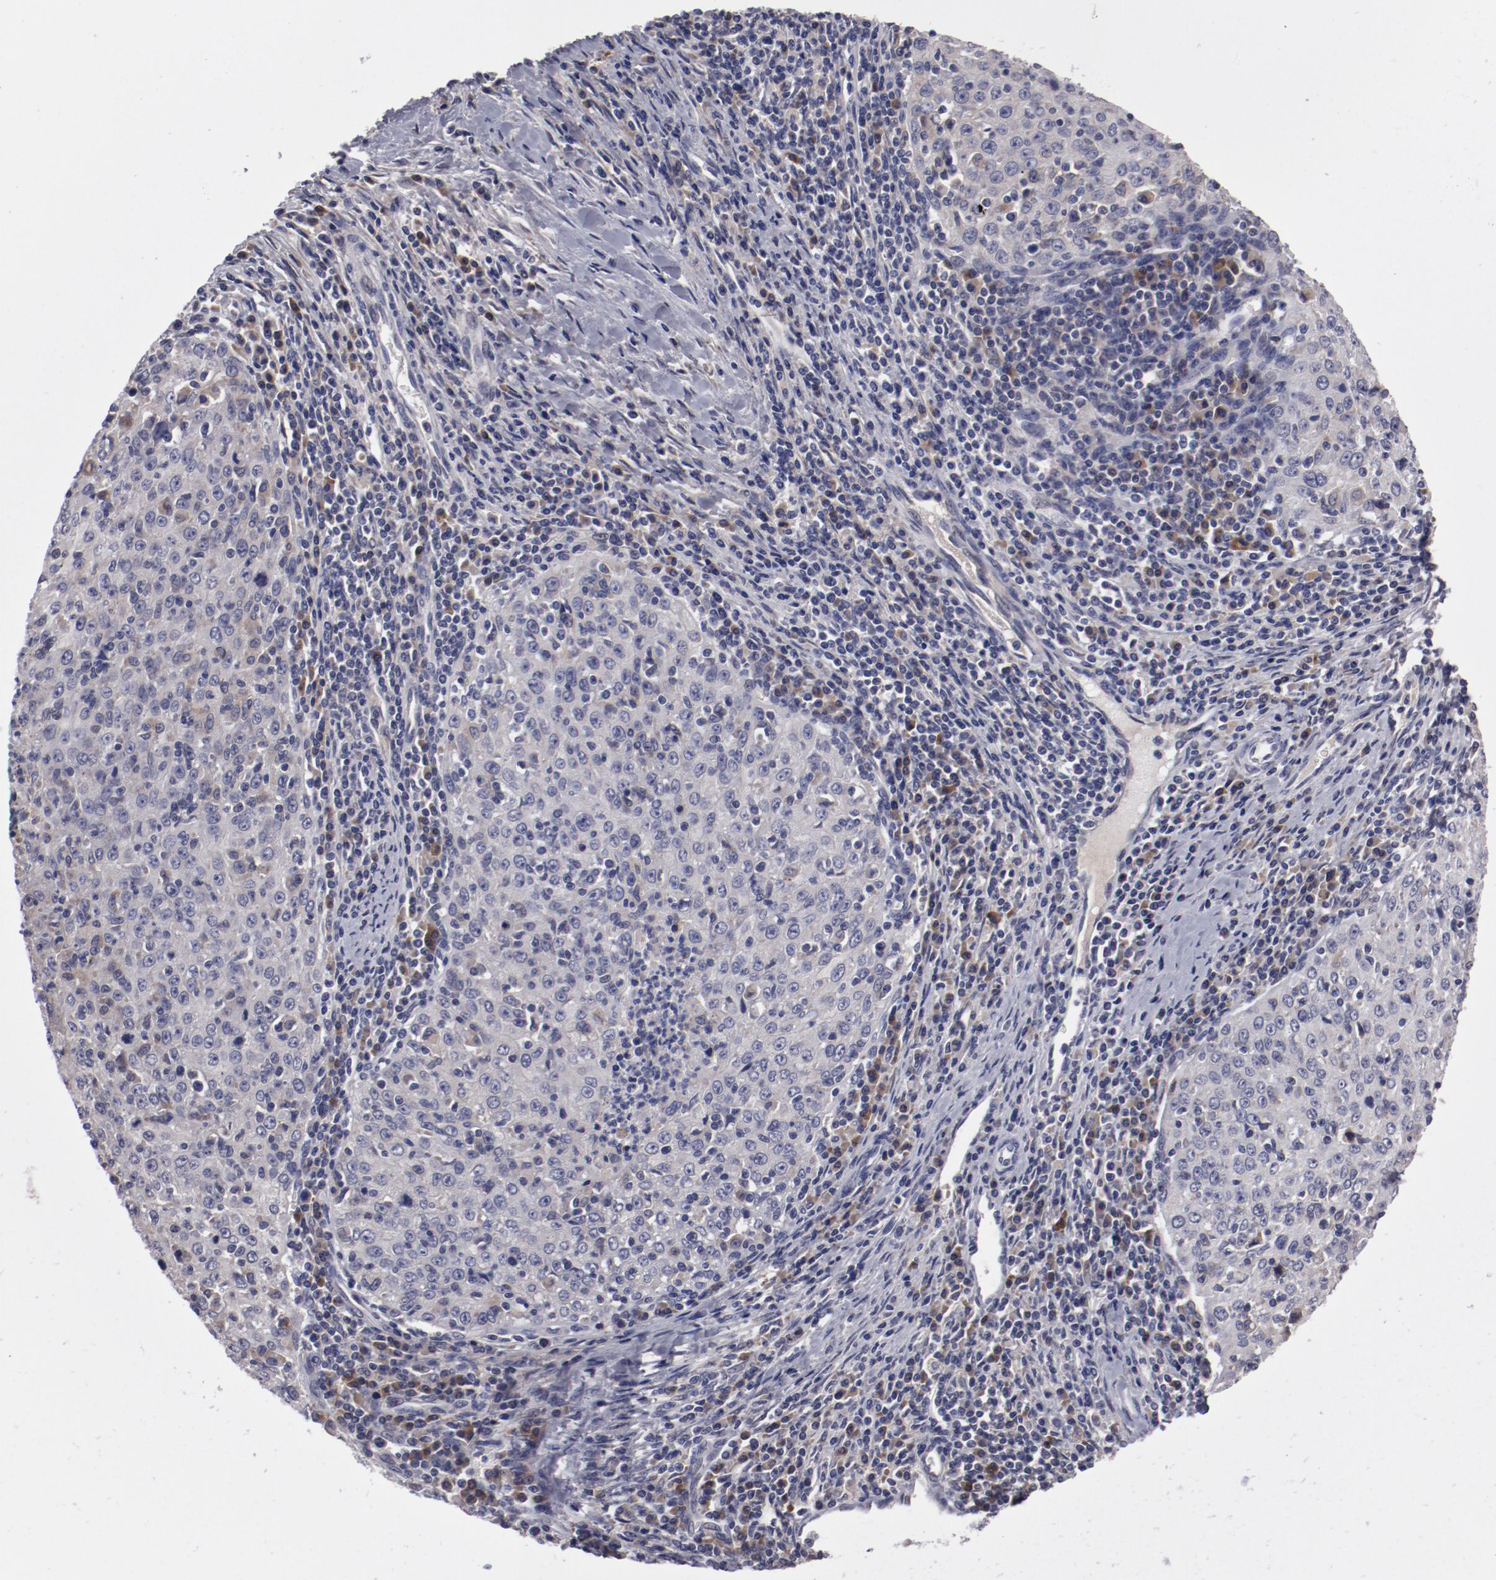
{"staining": {"intensity": "weak", "quantity": "<25%", "location": "cytoplasmic/membranous"}, "tissue": "cervical cancer", "cell_type": "Tumor cells", "image_type": "cancer", "snomed": [{"axis": "morphology", "description": "Squamous cell carcinoma, NOS"}, {"axis": "topography", "description": "Cervix"}], "caption": "Tumor cells are negative for protein expression in human squamous cell carcinoma (cervical).", "gene": "IL12A", "patient": {"sex": "female", "age": 27}}